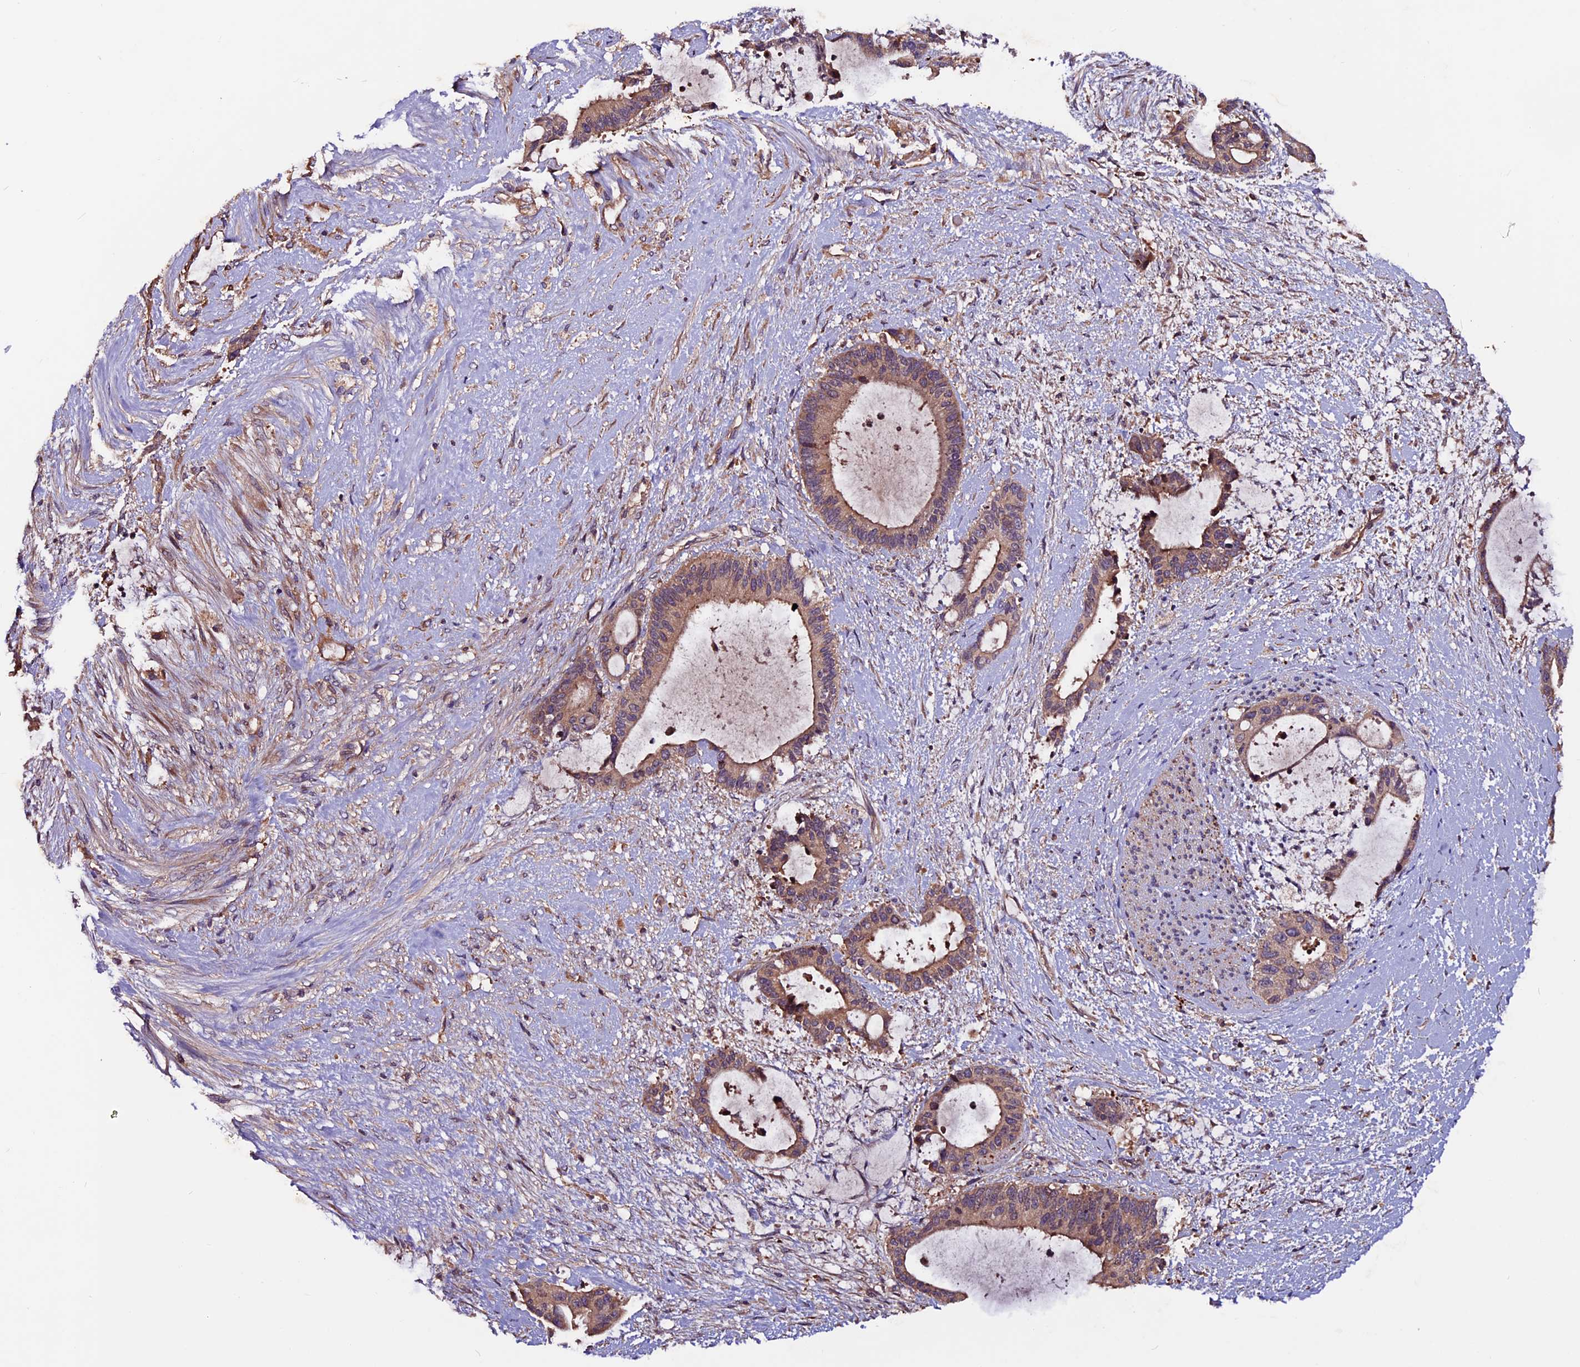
{"staining": {"intensity": "weak", "quantity": ">75%", "location": "cytoplasmic/membranous"}, "tissue": "liver cancer", "cell_type": "Tumor cells", "image_type": "cancer", "snomed": [{"axis": "morphology", "description": "Normal tissue, NOS"}, {"axis": "morphology", "description": "Cholangiocarcinoma"}, {"axis": "topography", "description": "Liver"}, {"axis": "topography", "description": "Peripheral nerve tissue"}], "caption": "High-magnification brightfield microscopy of liver cancer (cholangiocarcinoma) stained with DAB (3,3'-diaminobenzidine) (brown) and counterstained with hematoxylin (blue). tumor cells exhibit weak cytoplasmic/membranous expression is appreciated in about>75% of cells.", "gene": "ZNF598", "patient": {"sex": "female", "age": 73}}